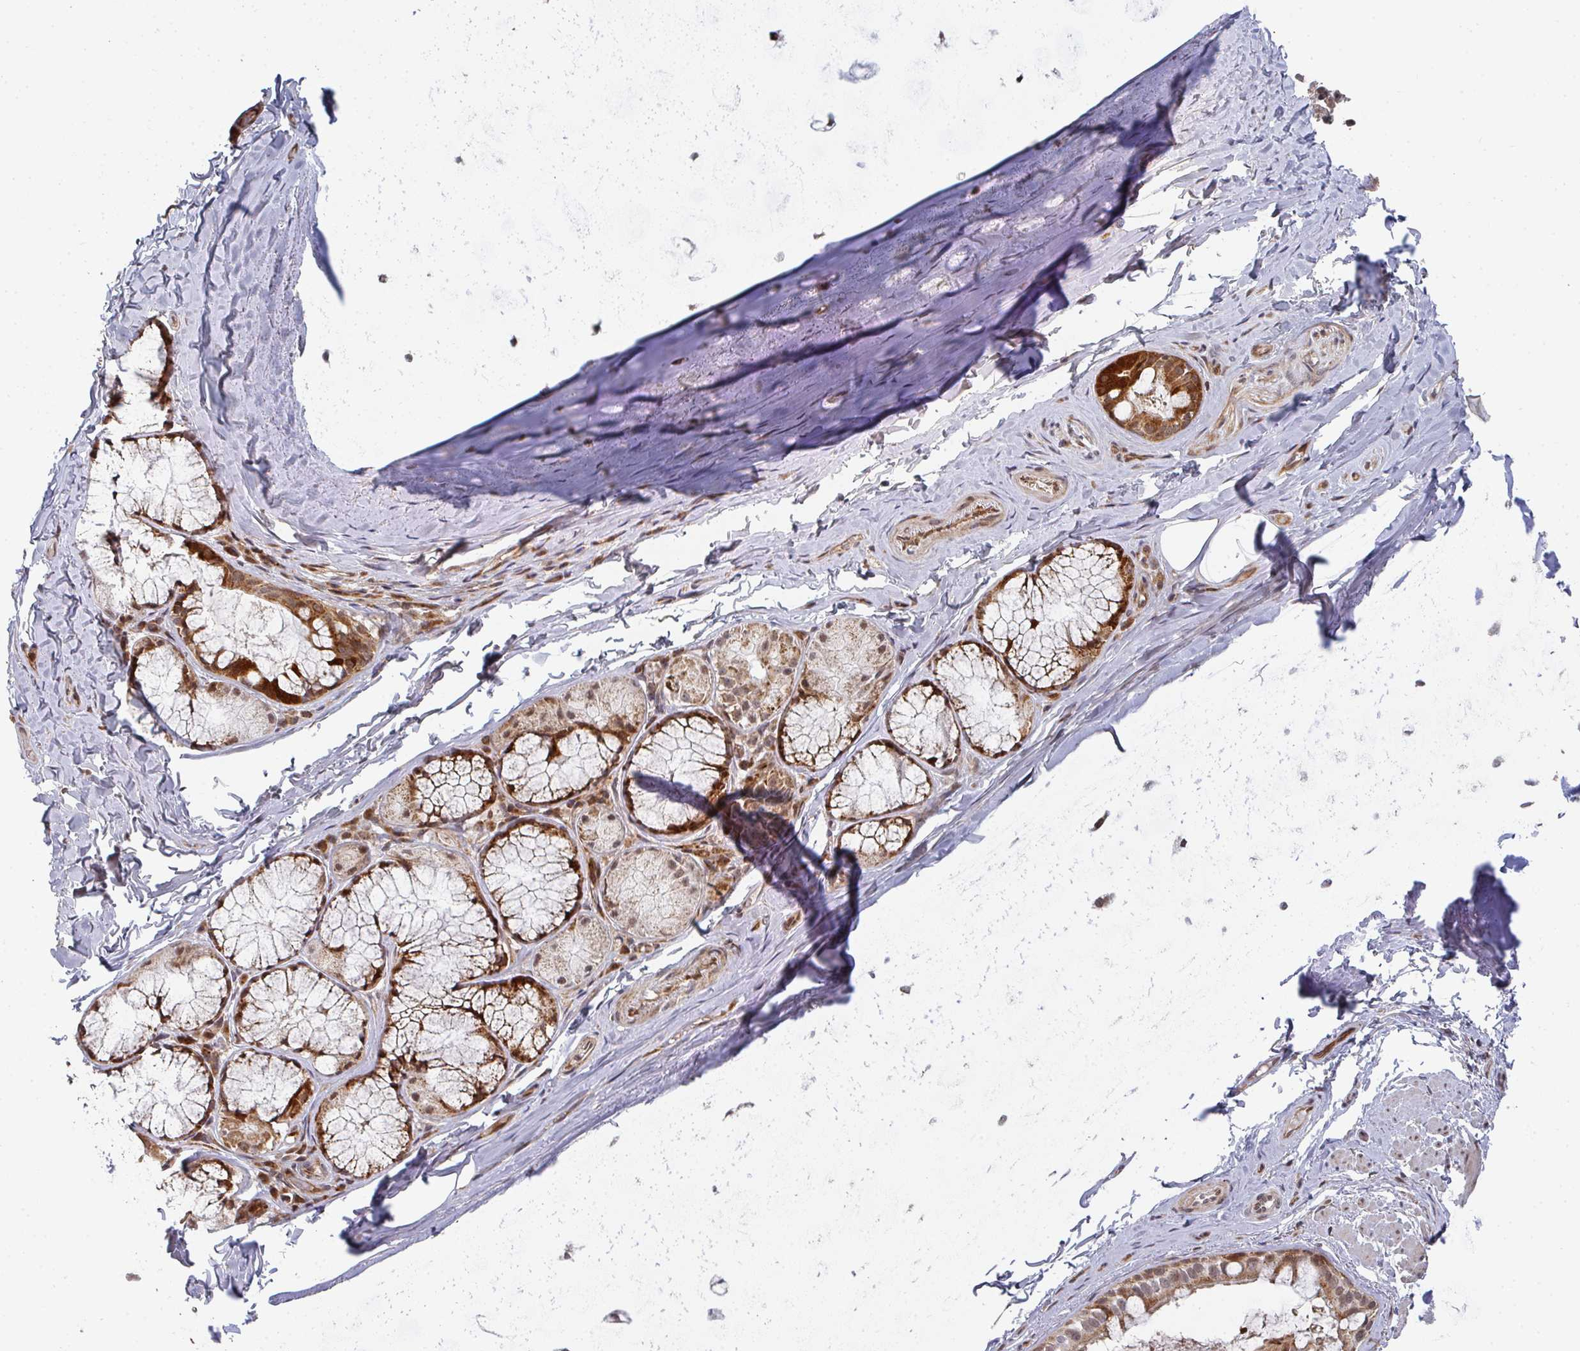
{"staining": {"intensity": "moderate", "quantity": "25%-75%", "location": "nuclear"}, "tissue": "soft tissue", "cell_type": "Chondrocytes", "image_type": "normal", "snomed": [{"axis": "morphology", "description": "Normal tissue, NOS"}, {"axis": "topography", "description": "Cartilage tissue"}, {"axis": "topography", "description": "Bronchus"}], "caption": "Immunohistochemistry photomicrograph of benign soft tissue: human soft tissue stained using immunohistochemistry demonstrates medium levels of moderate protein expression localized specifically in the nuclear of chondrocytes, appearing as a nuclear brown color.", "gene": "RBBP5", "patient": {"sex": "male", "age": 64}}